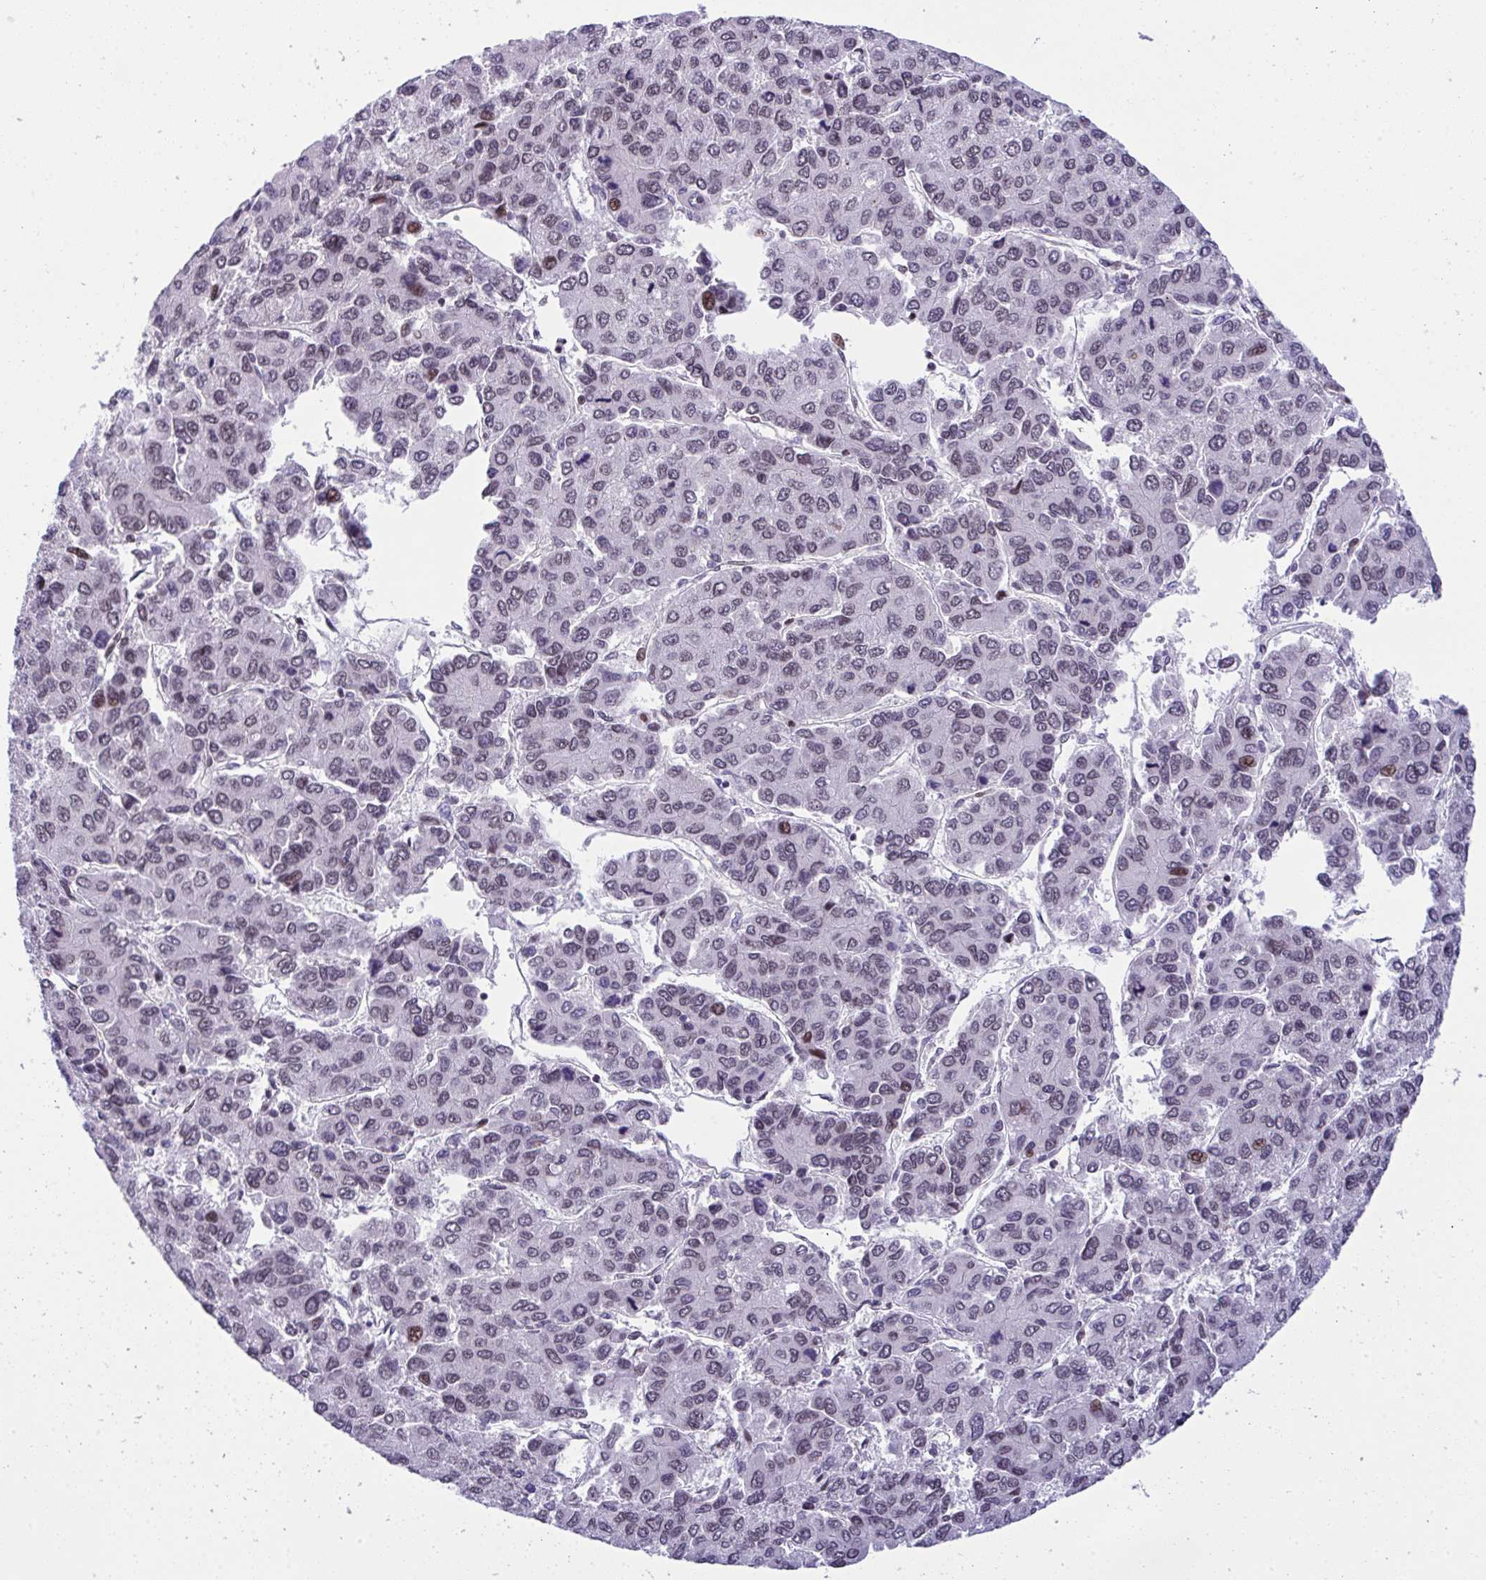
{"staining": {"intensity": "weak", "quantity": "25%-75%", "location": "nuclear"}, "tissue": "liver cancer", "cell_type": "Tumor cells", "image_type": "cancer", "snomed": [{"axis": "morphology", "description": "Carcinoma, Hepatocellular, NOS"}, {"axis": "topography", "description": "Liver"}], "caption": "Approximately 25%-75% of tumor cells in liver cancer display weak nuclear protein positivity as visualized by brown immunohistochemical staining.", "gene": "ZFHX3", "patient": {"sex": "female", "age": 66}}